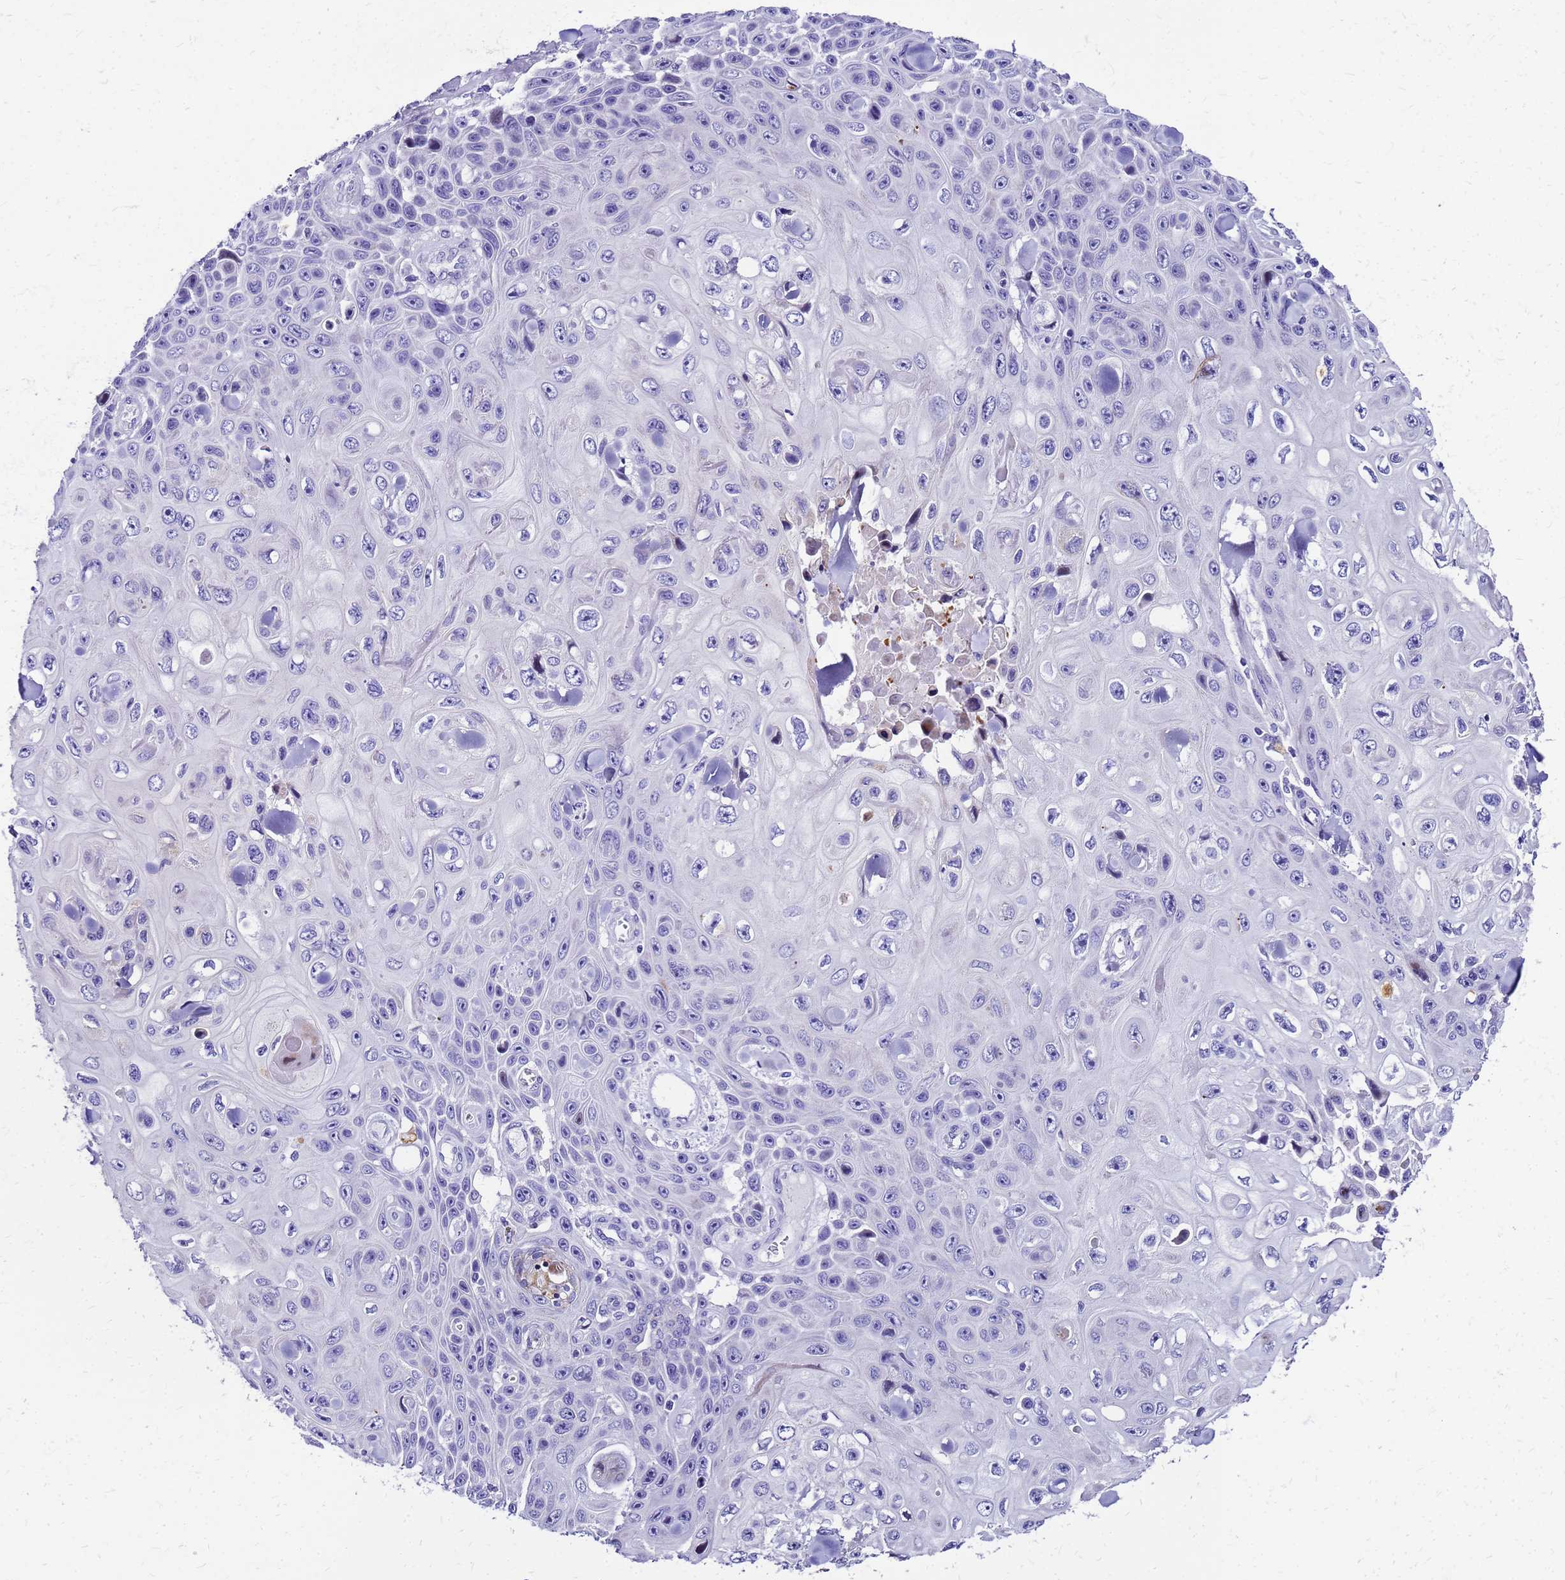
{"staining": {"intensity": "negative", "quantity": "none", "location": "none"}, "tissue": "skin cancer", "cell_type": "Tumor cells", "image_type": "cancer", "snomed": [{"axis": "morphology", "description": "Squamous cell carcinoma, NOS"}, {"axis": "topography", "description": "Skin"}], "caption": "Skin cancer was stained to show a protein in brown. There is no significant expression in tumor cells.", "gene": "SMIM21", "patient": {"sex": "male", "age": 82}}